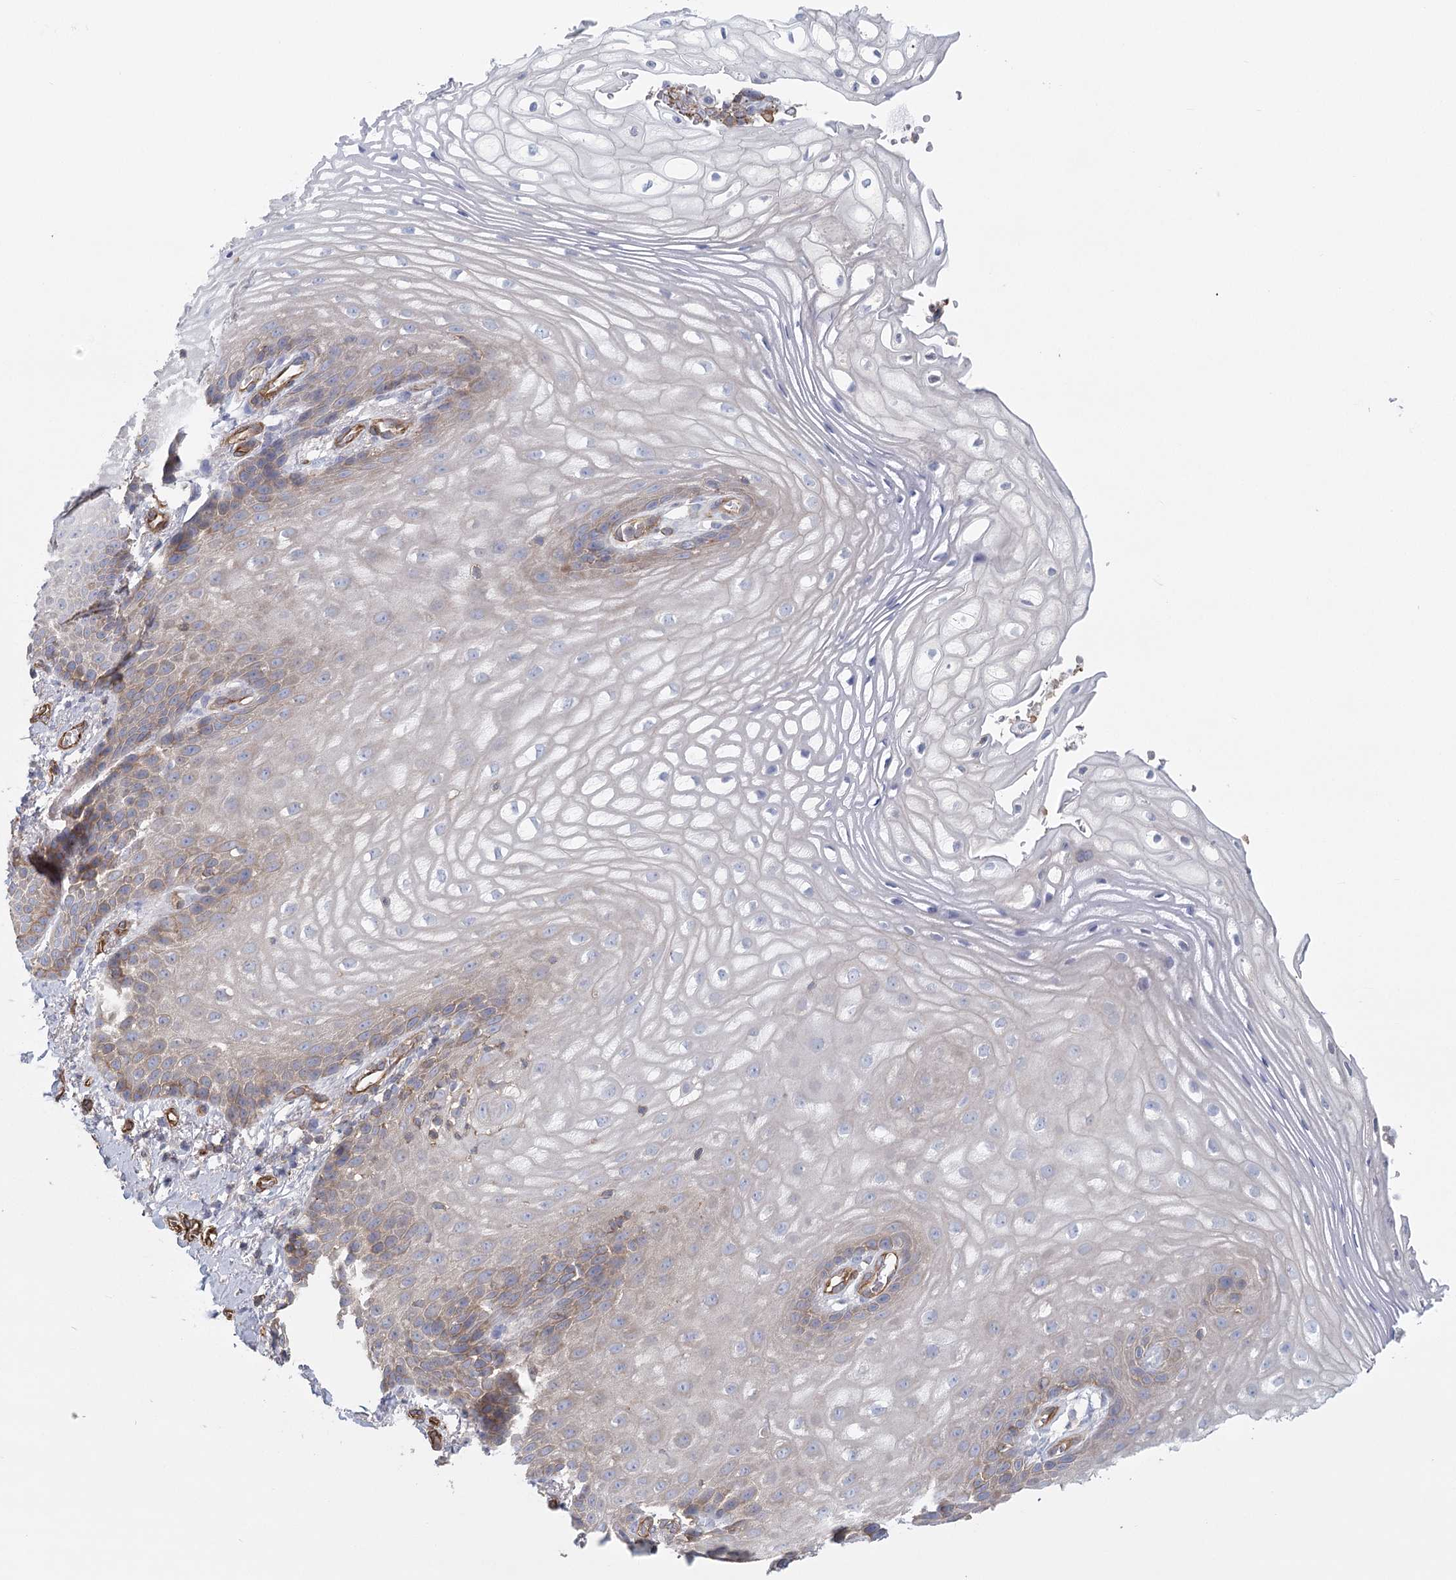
{"staining": {"intensity": "weak", "quantity": "<25%", "location": "cytoplasmic/membranous"}, "tissue": "vagina", "cell_type": "Squamous epithelial cells", "image_type": "normal", "snomed": [{"axis": "morphology", "description": "Normal tissue, NOS"}, {"axis": "topography", "description": "Vagina"}], "caption": "This photomicrograph is of normal vagina stained with IHC to label a protein in brown with the nuclei are counter-stained blue. There is no positivity in squamous epithelial cells.", "gene": "IFT46", "patient": {"sex": "female", "age": 60}}